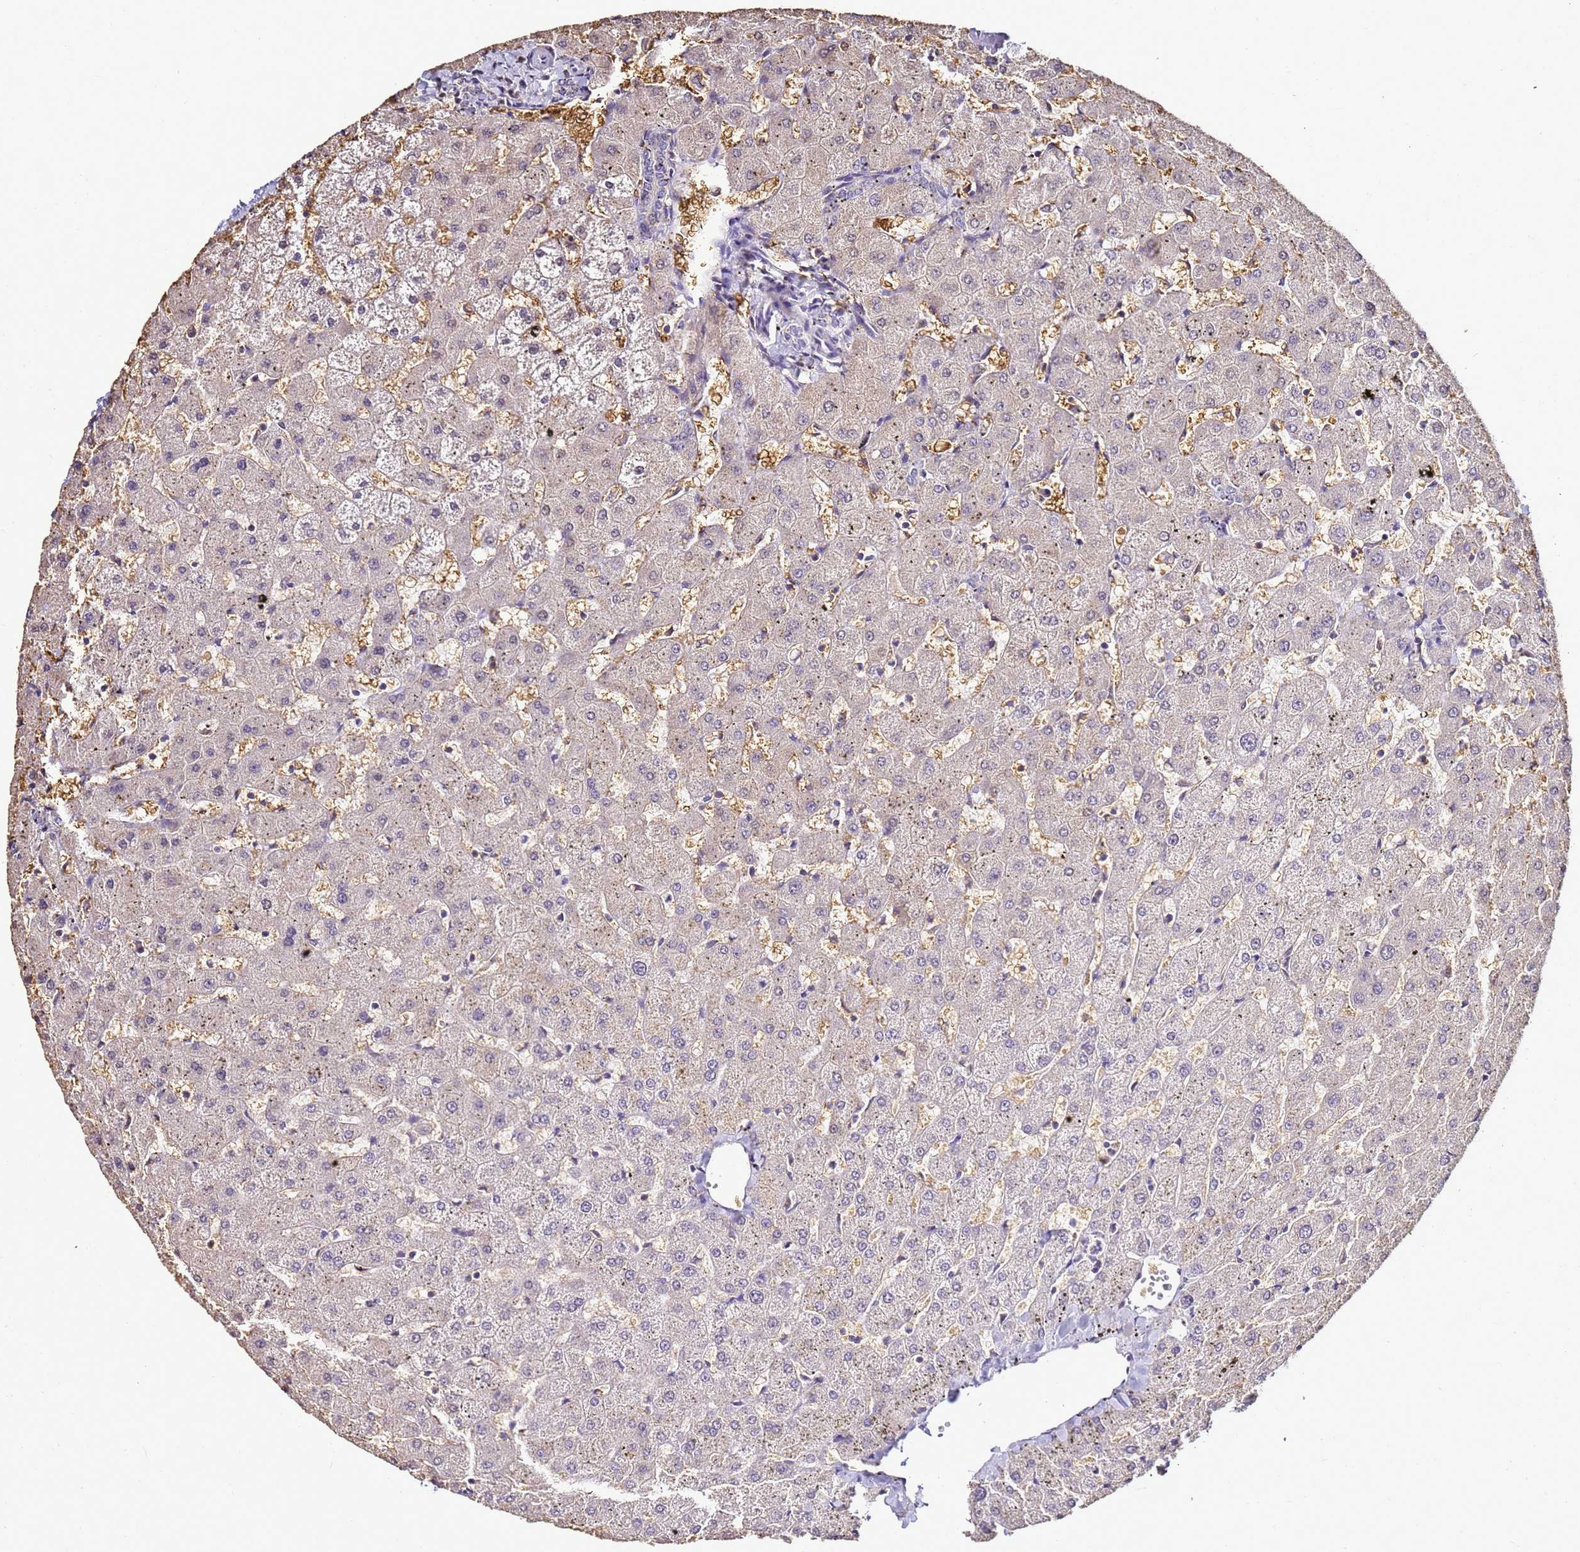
{"staining": {"intensity": "negative", "quantity": "none", "location": "none"}, "tissue": "liver", "cell_type": "Cholangiocytes", "image_type": "normal", "snomed": [{"axis": "morphology", "description": "Normal tissue, NOS"}, {"axis": "topography", "description": "Liver"}], "caption": "Cholangiocytes show no significant protein expression in benign liver. Nuclei are stained in blue.", "gene": "ENOPH1", "patient": {"sex": "female", "age": 63}}